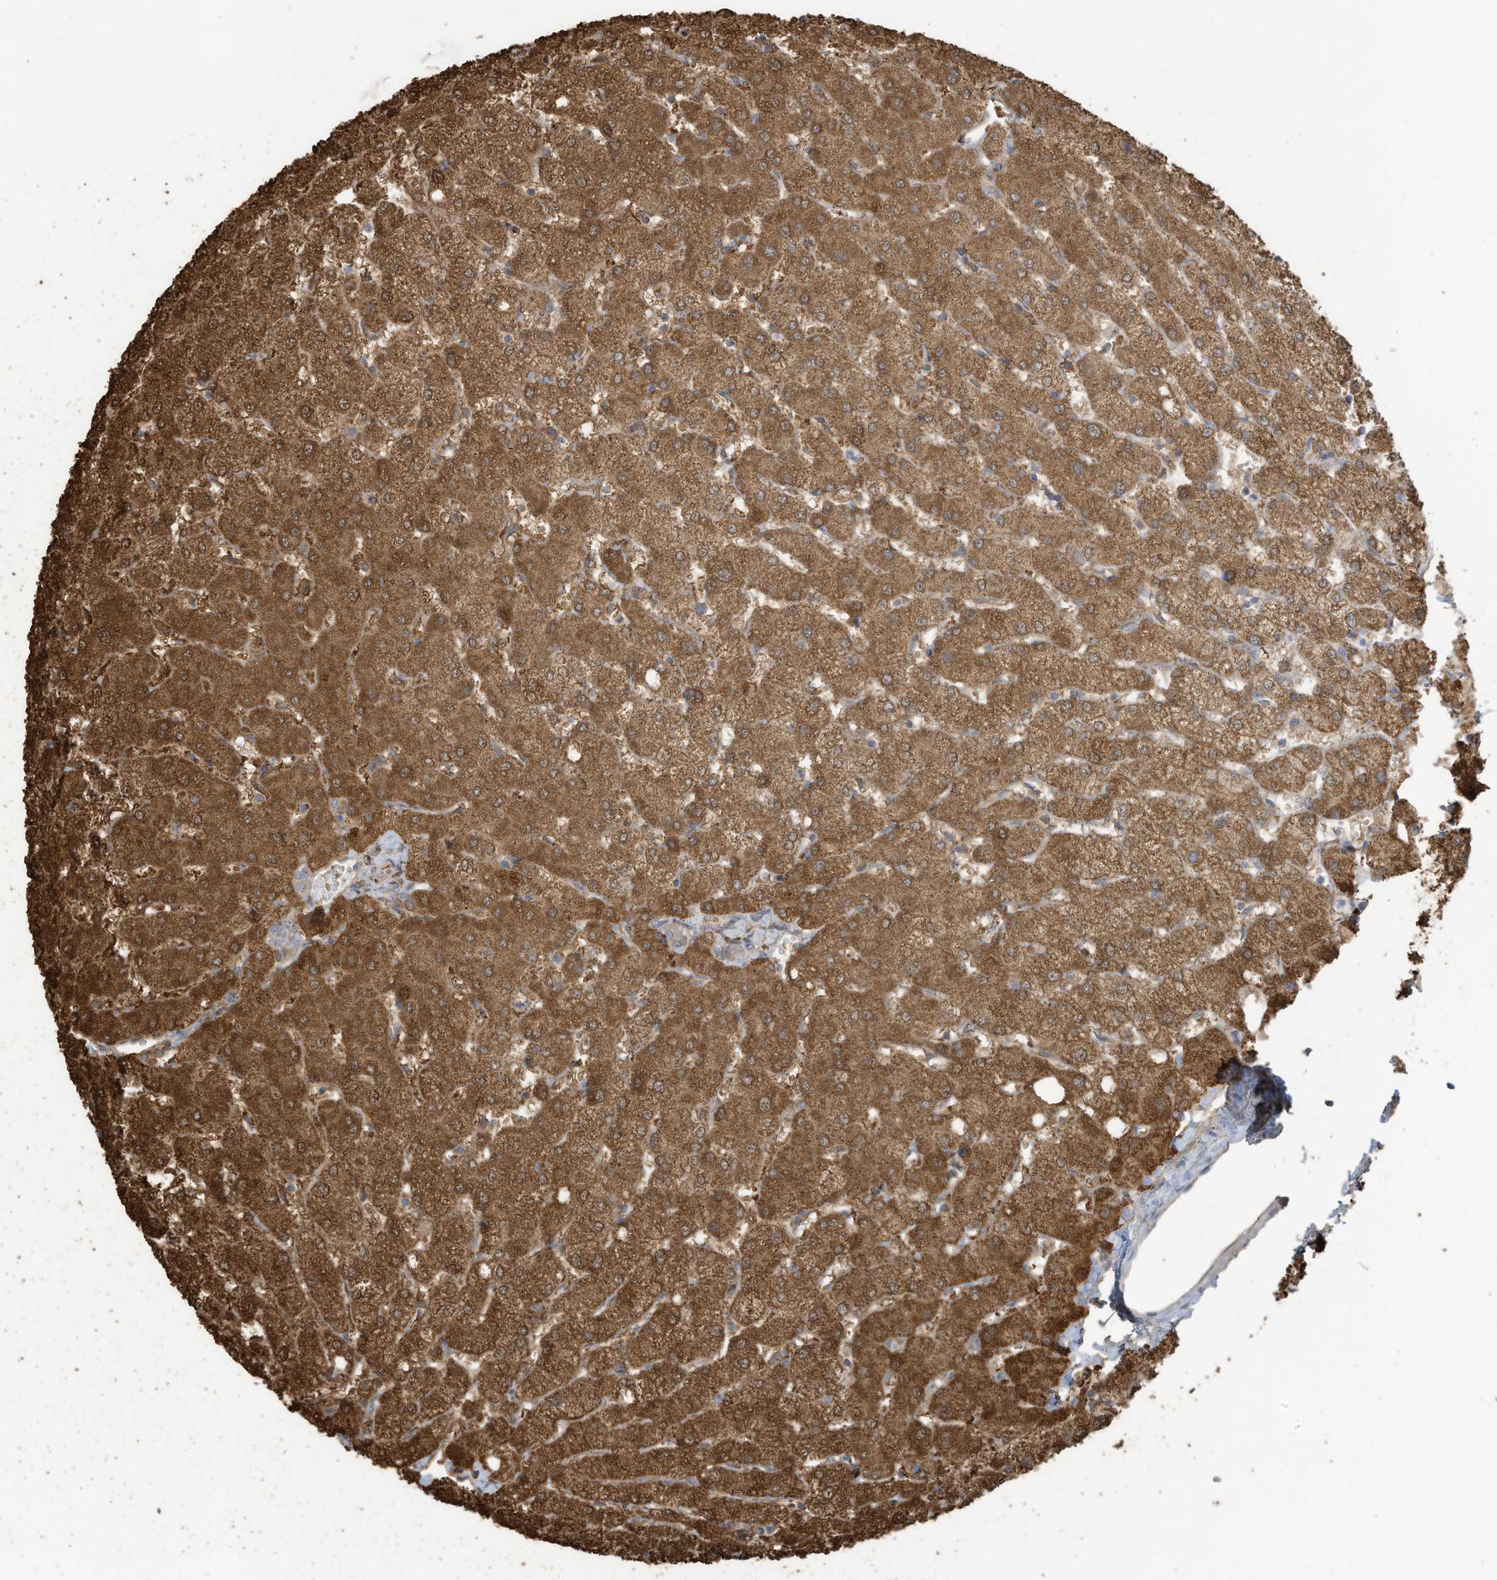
{"staining": {"intensity": "negative", "quantity": "none", "location": "none"}, "tissue": "liver", "cell_type": "Cholangiocytes", "image_type": "normal", "snomed": [{"axis": "morphology", "description": "Normal tissue, NOS"}, {"axis": "topography", "description": "Liver"}], "caption": "Immunohistochemistry histopathology image of unremarkable liver: liver stained with DAB (3,3'-diaminobenzidine) reveals no significant protein expression in cholangiocytes.", "gene": "GTPBP2", "patient": {"sex": "female", "age": 54}}